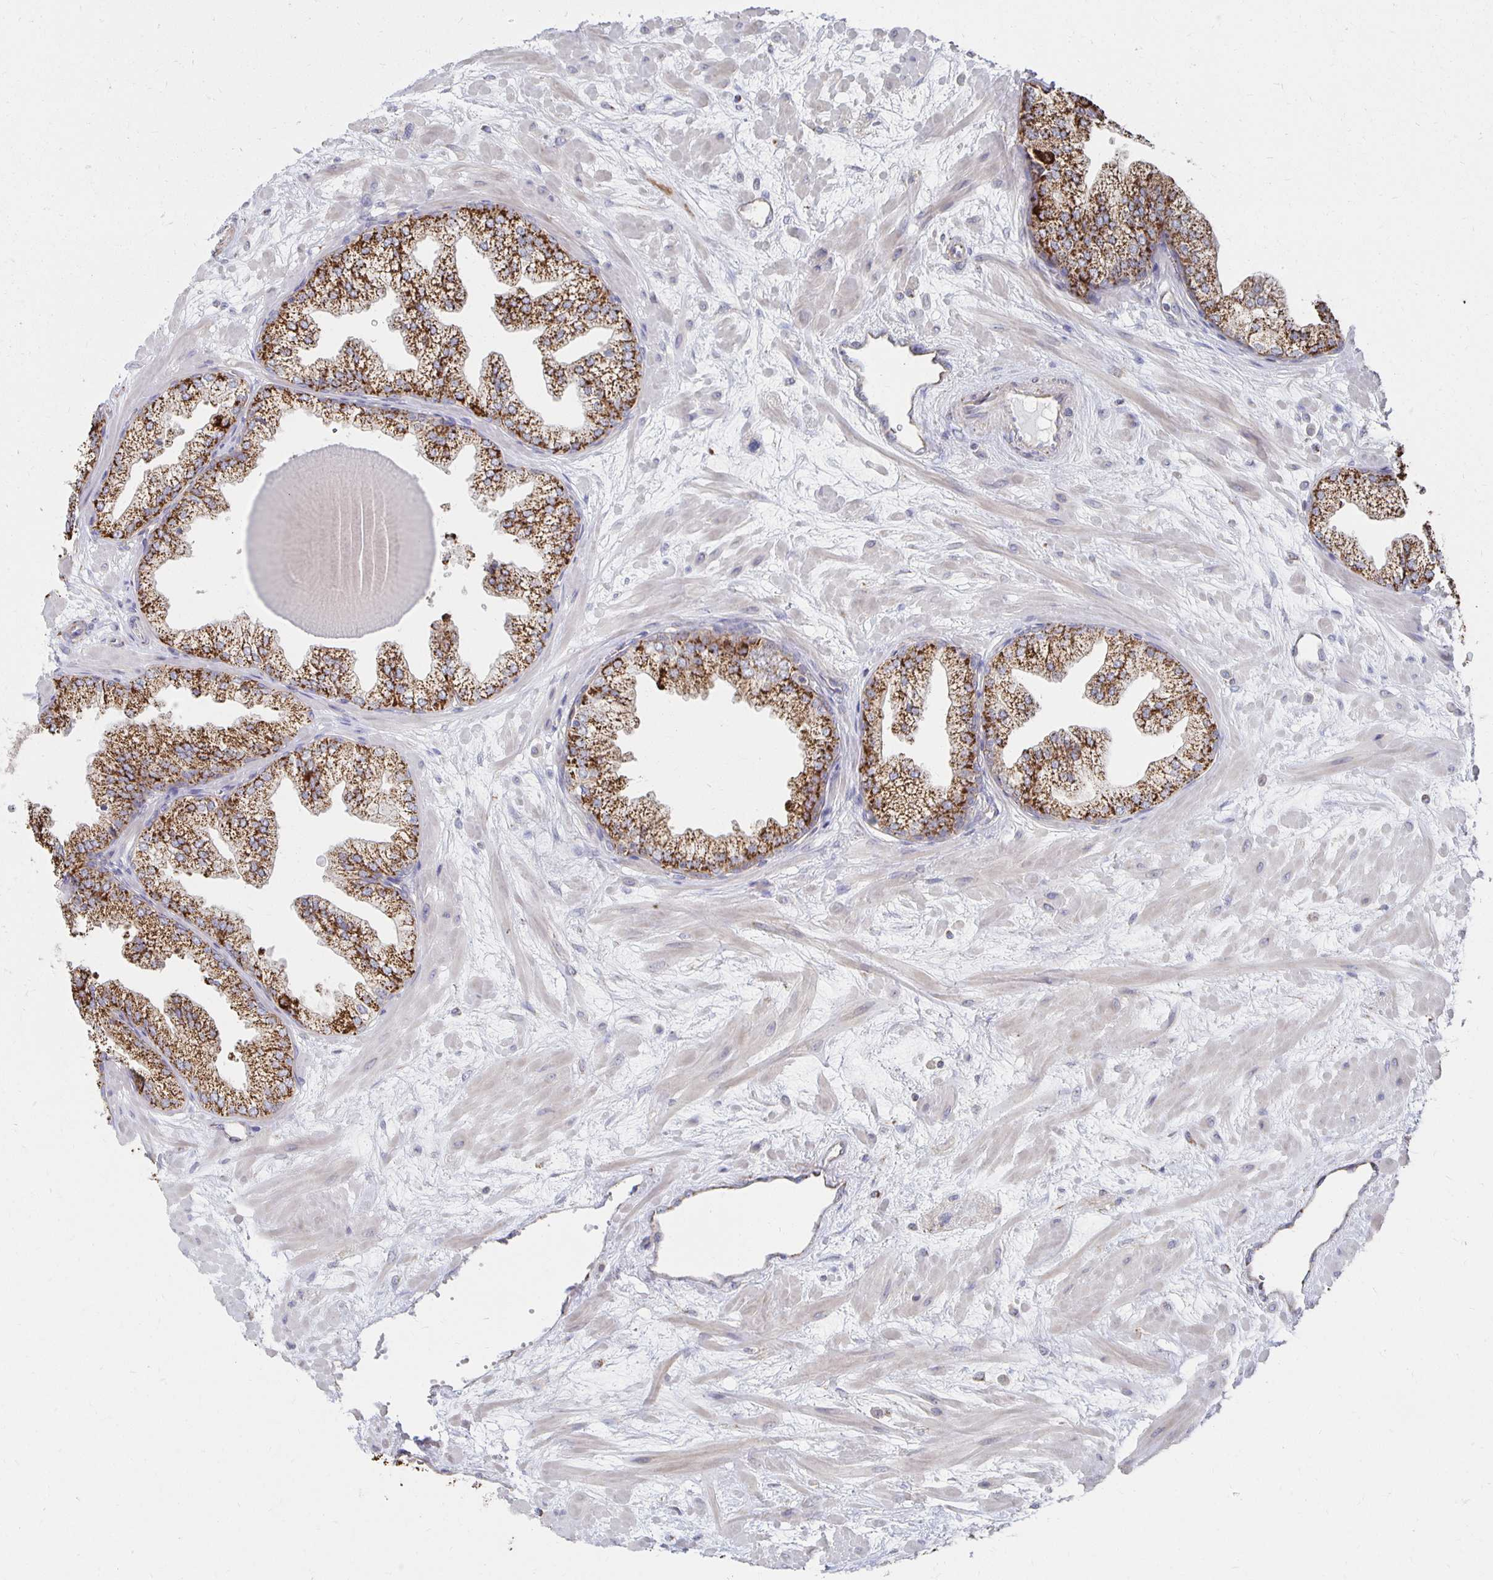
{"staining": {"intensity": "moderate", "quantity": ">75%", "location": "cytoplasmic/membranous"}, "tissue": "prostate", "cell_type": "Glandular cells", "image_type": "normal", "snomed": [{"axis": "morphology", "description": "Normal tissue, NOS"}, {"axis": "topography", "description": "Prostate"}, {"axis": "topography", "description": "Peripheral nerve tissue"}], "caption": "This histopathology image demonstrates normal prostate stained with immunohistochemistry (IHC) to label a protein in brown. The cytoplasmic/membranous of glandular cells show moderate positivity for the protein. Nuclei are counter-stained blue.", "gene": "NKX2", "patient": {"sex": "male", "age": 61}}